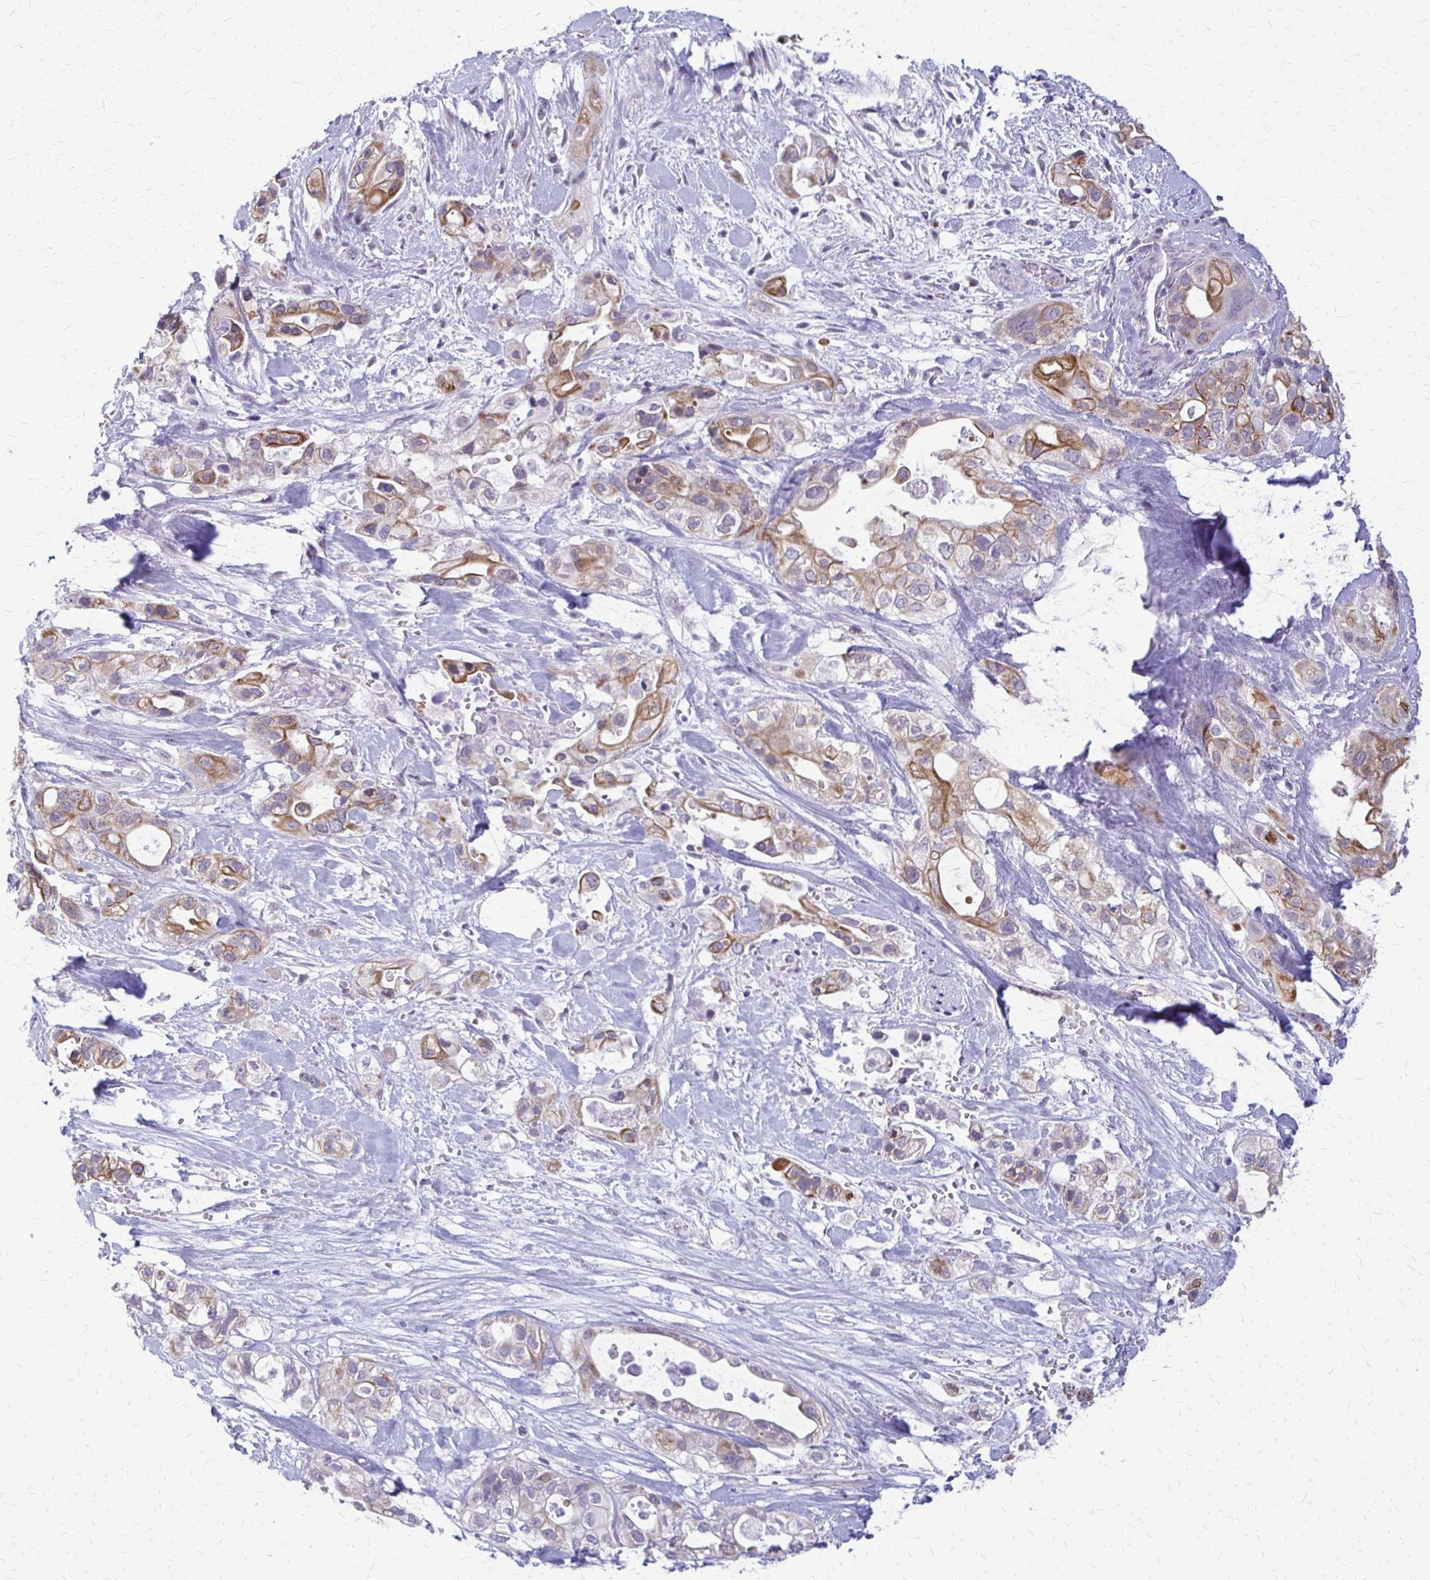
{"staining": {"intensity": "moderate", "quantity": ">75%", "location": "cytoplasmic/membranous"}, "tissue": "pancreatic cancer", "cell_type": "Tumor cells", "image_type": "cancer", "snomed": [{"axis": "morphology", "description": "Adenocarcinoma, NOS"}, {"axis": "topography", "description": "Pancreas"}], "caption": "Pancreatic adenocarcinoma stained for a protein (brown) reveals moderate cytoplasmic/membranous positive positivity in about >75% of tumor cells.", "gene": "EPYC", "patient": {"sex": "male", "age": 44}}